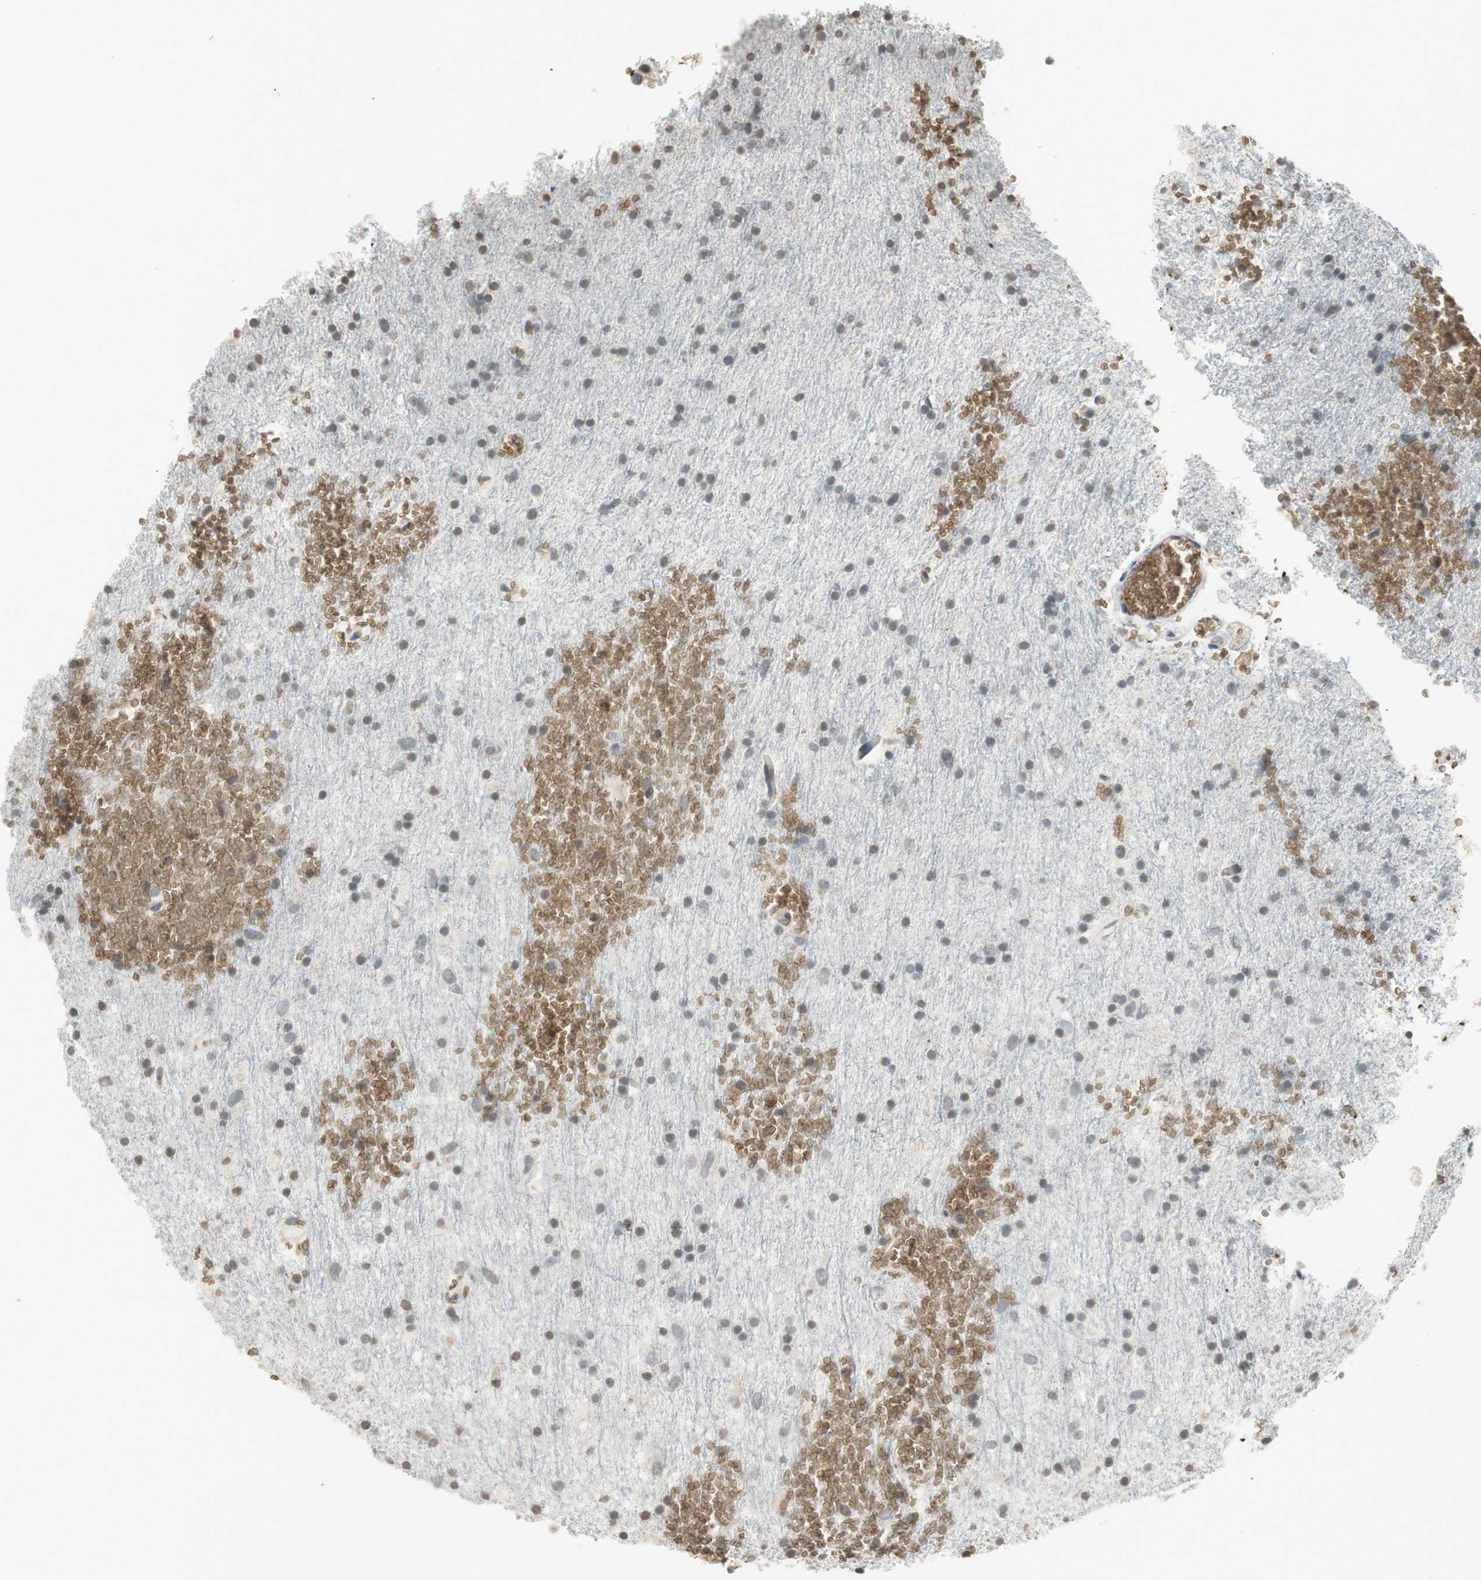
{"staining": {"intensity": "negative", "quantity": "none", "location": "none"}, "tissue": "glioma", "cell_type": "Tumor cells", "image_type": "cancer", "snomed": [{"axis": "morphology", "description": "Glioma, malignant, Low grade"}, {"axis": "topography", "description": "Brain"}], "caption": "This is an immunohistochemistry (IHC) image of human malignant low-grade glioma. There is no staining in tumor cells.", "gene": "GYPC", "patient": {"sex": "male", "age": 77}}